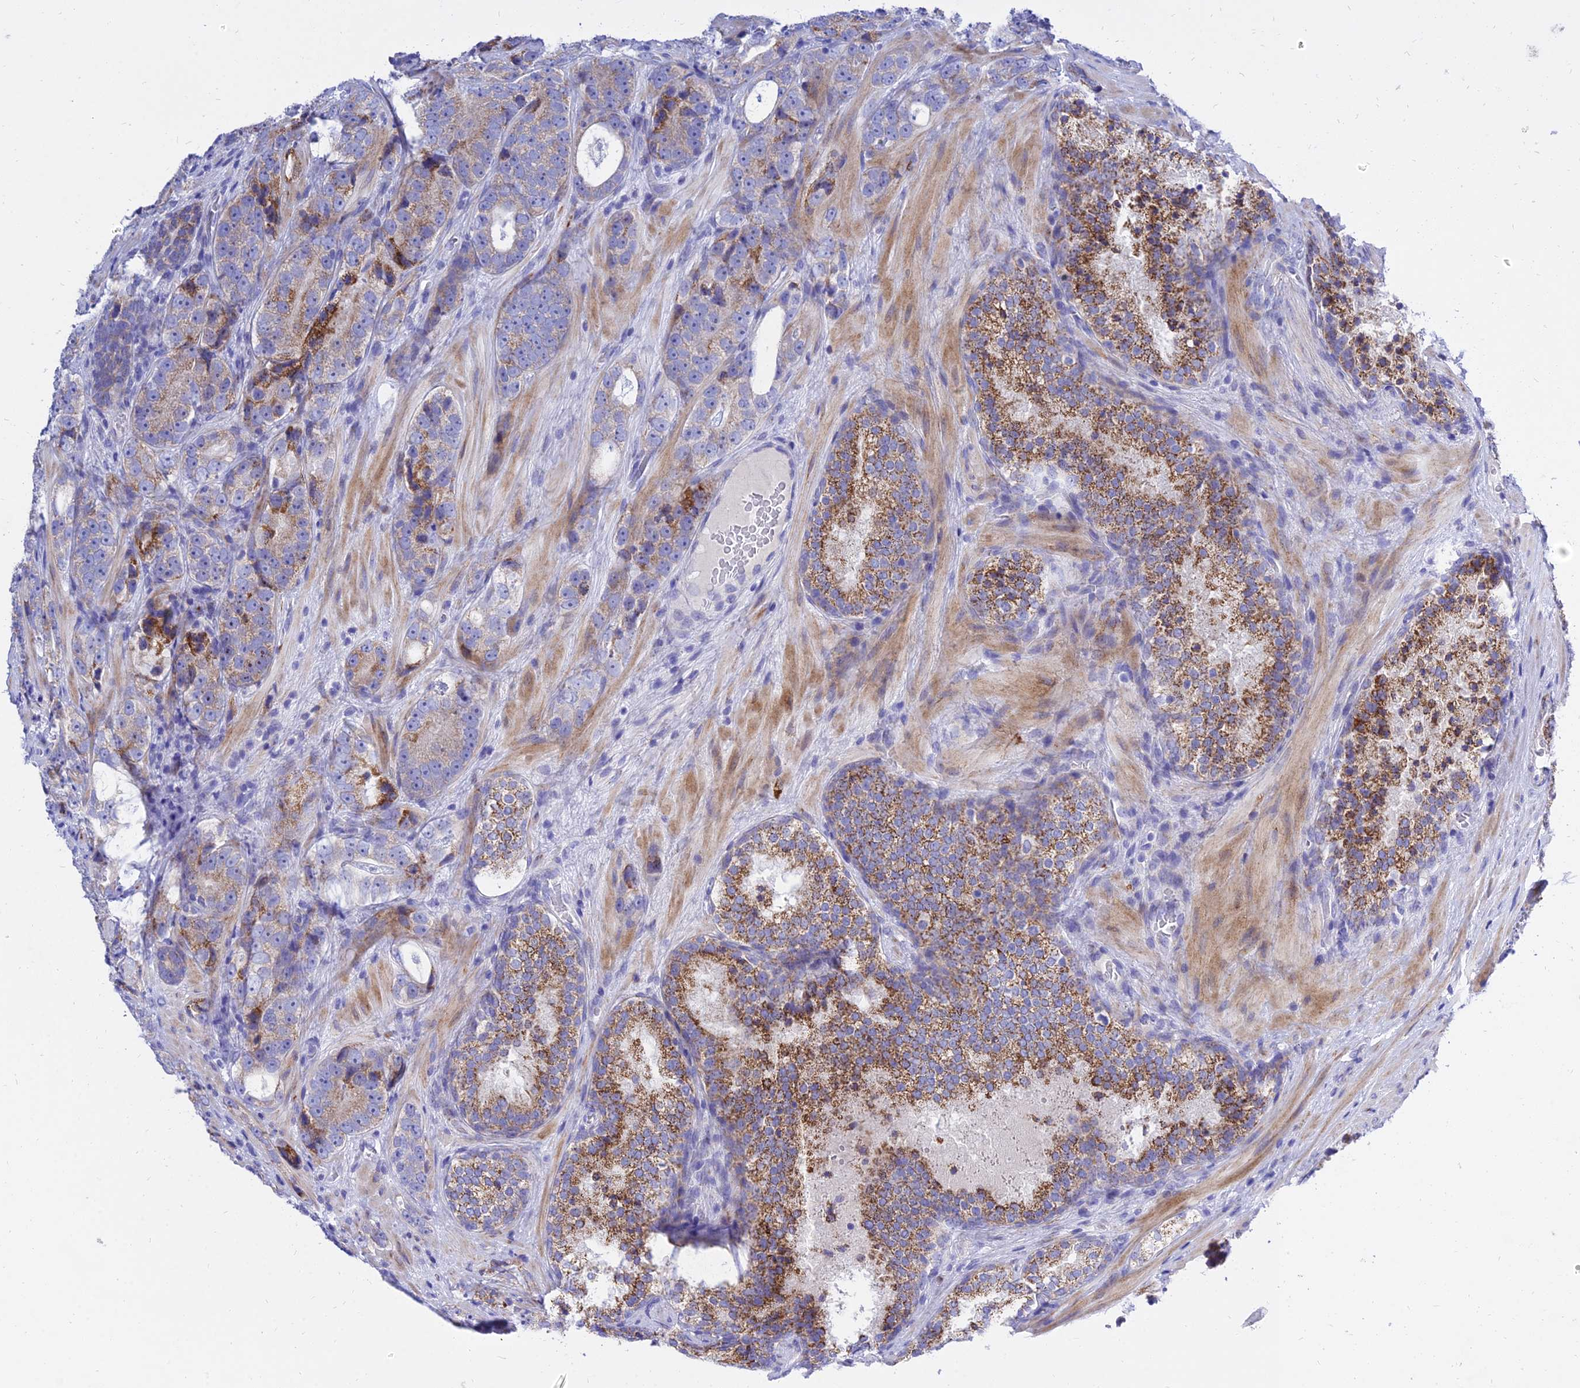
{"staining": {"intensity": "weak", "quantity": ">75%", "location": "cytoplasmic/membranous"}, "tissue": "prostate cancer", "cell_type": "Tumor cells", "image_type": "cancer", "snomed": [{"axis": "morphology", "description": "Adenocarcinoma, High grade"}, {"axis": "topography", "description": "Prostate"}], "caption": "Human high-grade adenocarcinoma (prostate) stained with a protein marker displays weak staining in tumor cells.", "gene": "PKN3", "patient": {"sex": "male", "age": 56}}